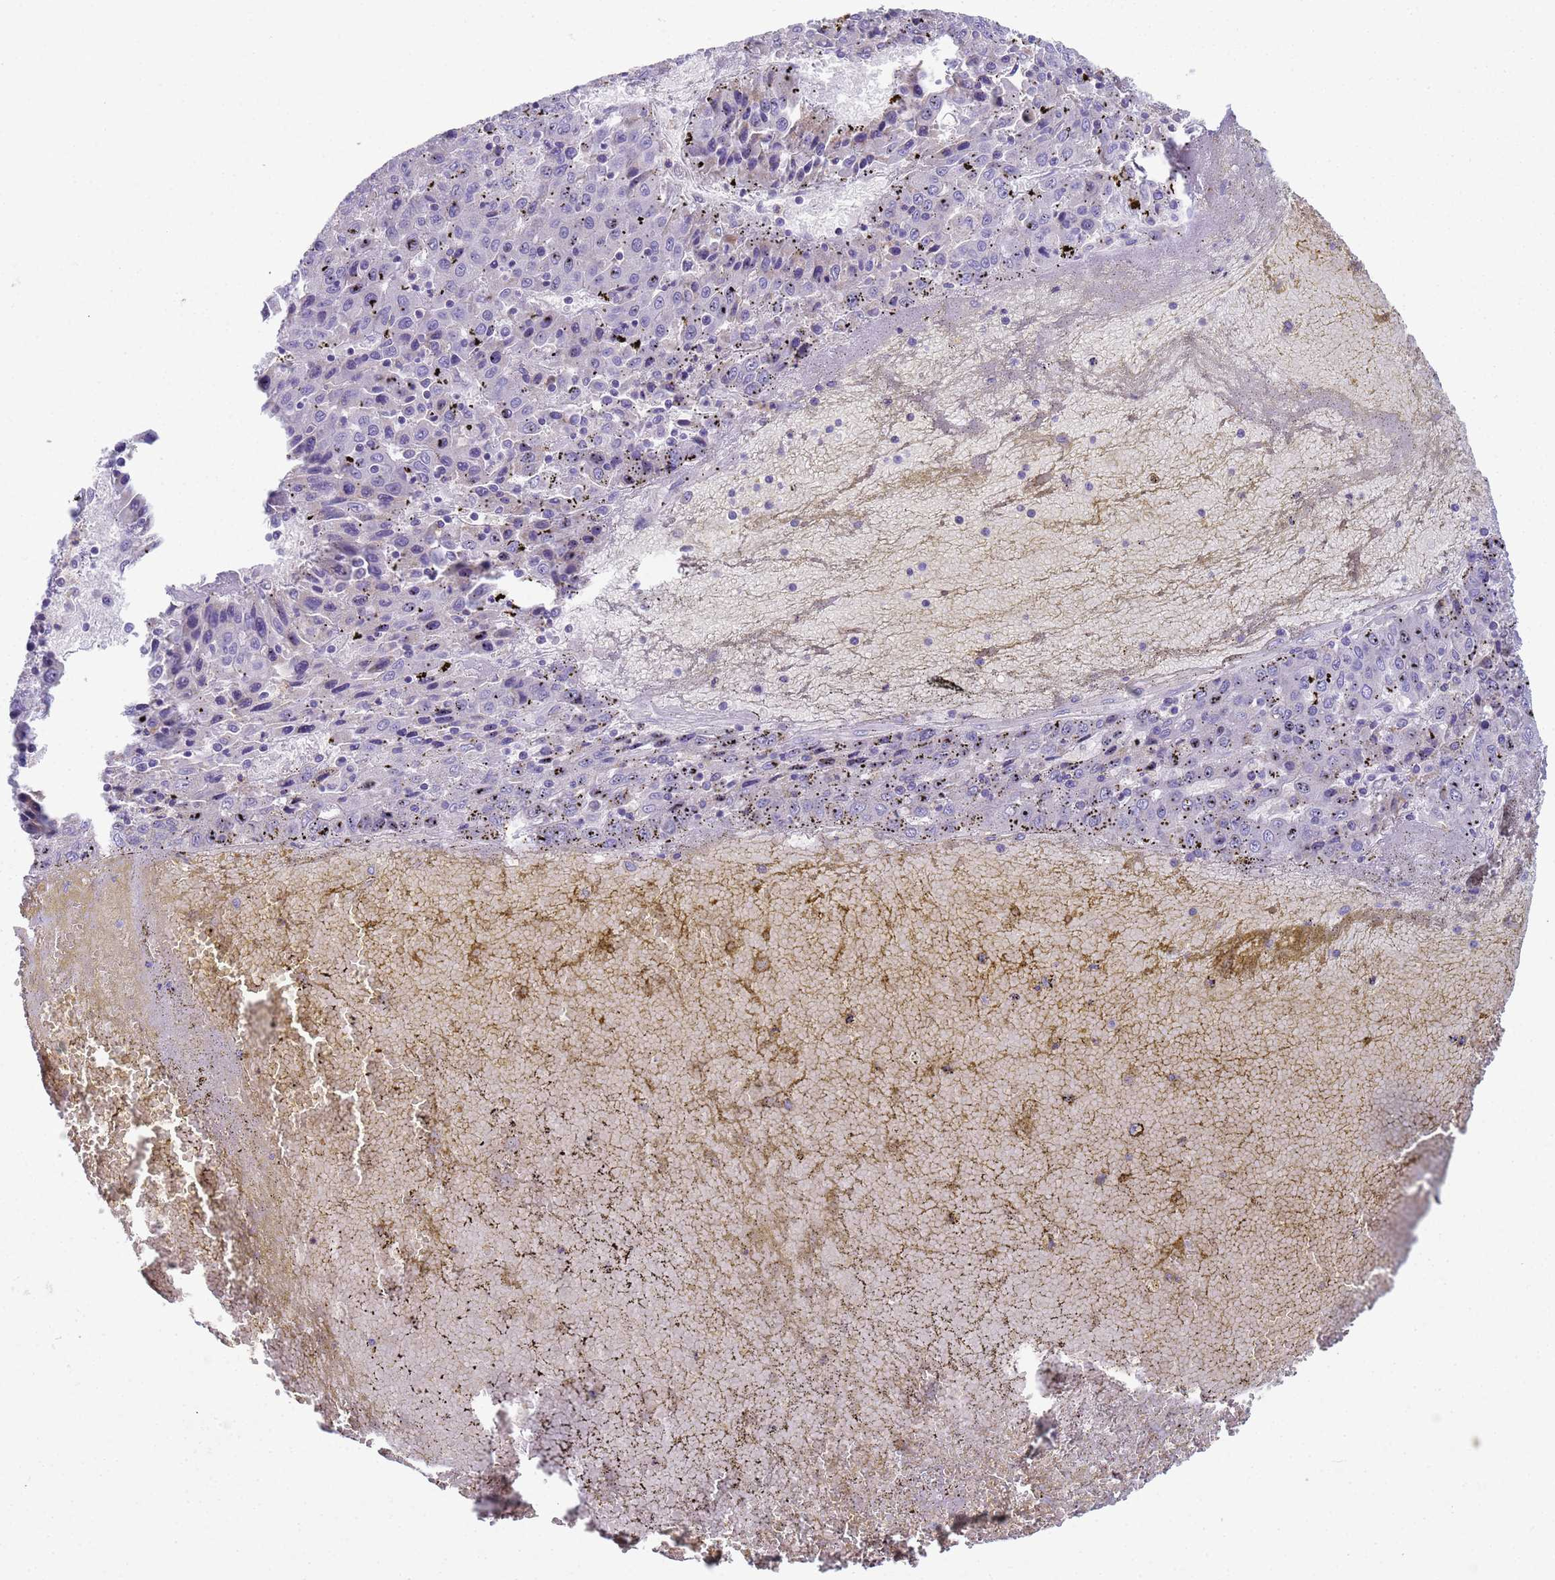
{"staining": {"intensity": "negative", "quantity": "none", "location": "none"}, "tissue": "liver cancer", "cell_type": "Tumor cells", "image_type": "cancer", "snomed": [{"axis": "morphology", "description": "Carcinoma, Hepatocellular, NOS"}, {"axis": "topography", "description": "Liver"}], "caption": "This histopathology image is of liver hepatocellular carcinoma stained with immunohistochemistry to label a protein in brown with the nuclei are counter-stained blue. There is no positivity in tumor cells.", "gene": "CR1", "patient": {"sex": "female", "age": 53}}